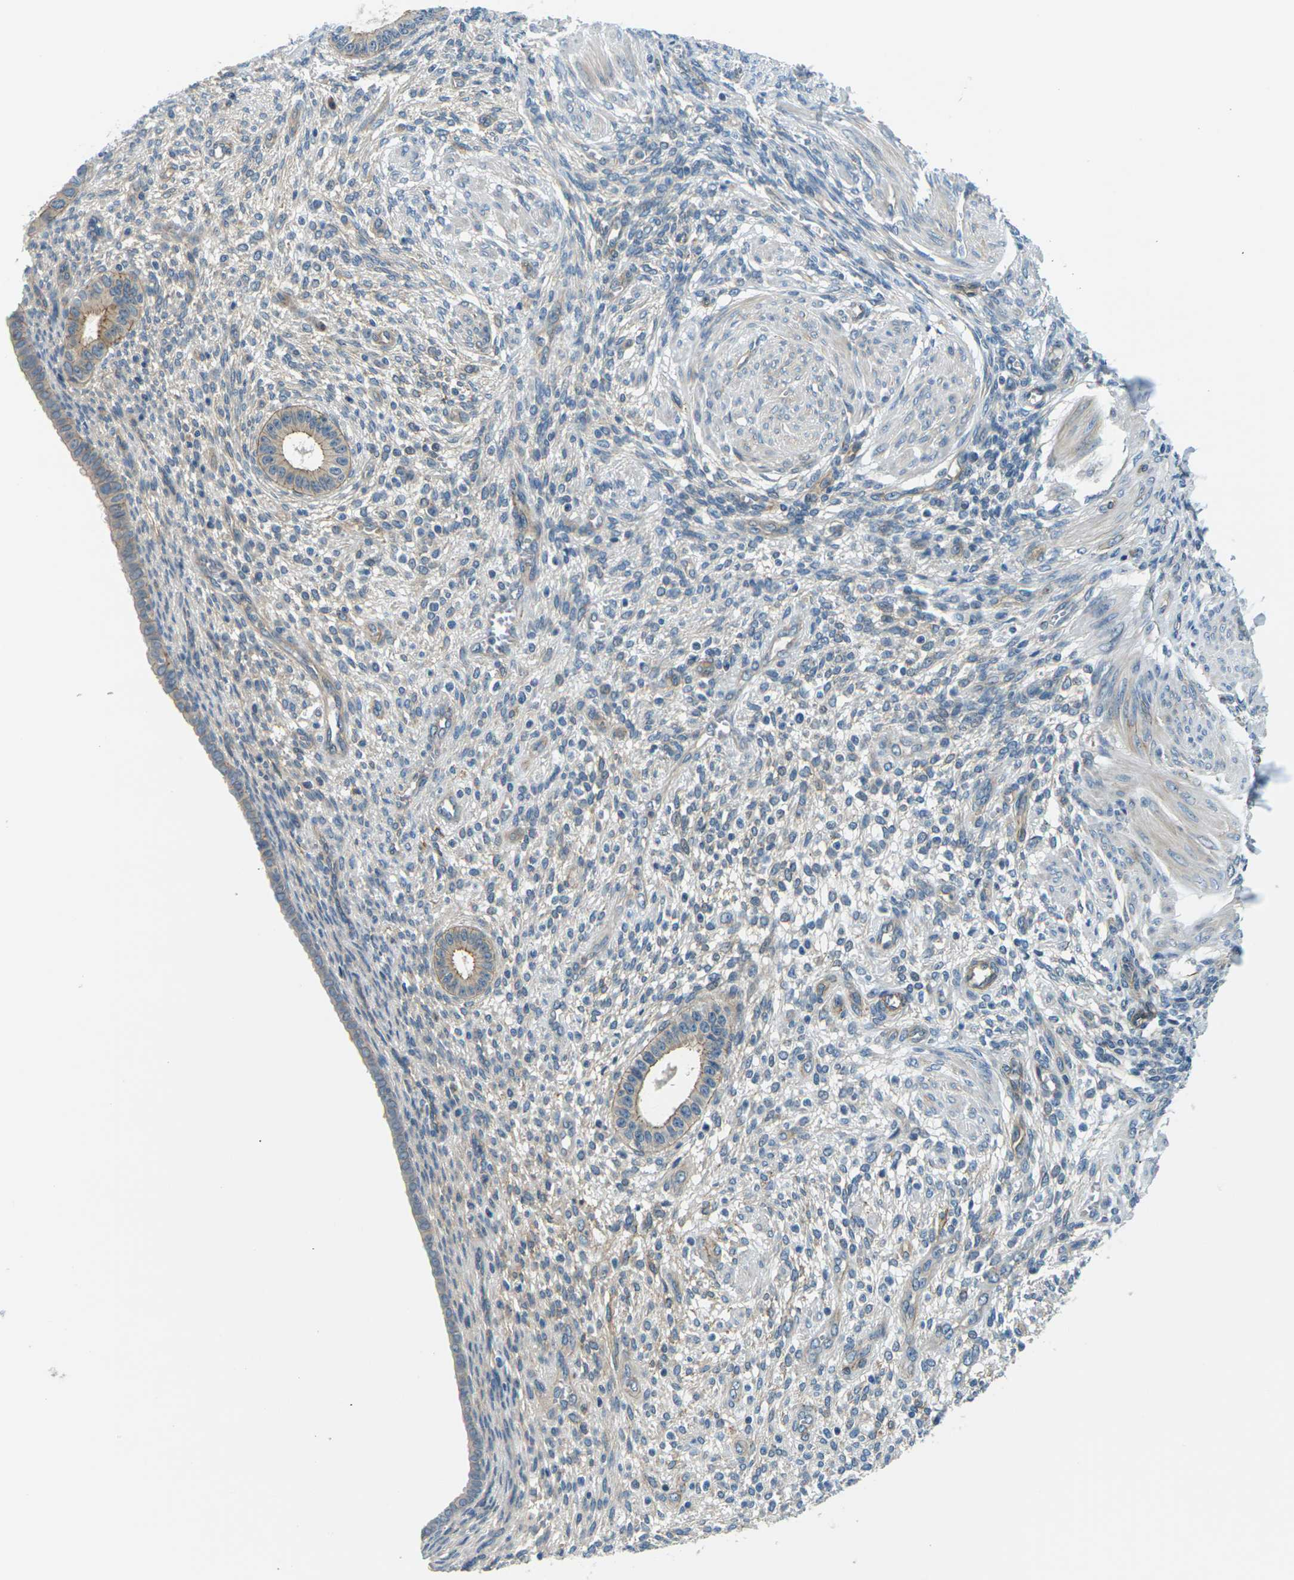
{"staining": {"intensity": "negative", "quantity": "none", "location": "none"}, "tissue": "endometrium", "cell_type": "Cells in endometrial stroma", "image_type": "normal", "snomed": [{"axis": "morphology", "description": "Normal tissue, NOS"}, {"axis": "topography", "description": "Endometrium"}], "caption": "Immunohistochemistry of normal human endometrium displays no expression in cells in endometrial stroma. (Brightfield microscopy of DAB IHC at high magnification).", "gene": "SLC13A3", "patient": {"sex": "female", "age": 72}}